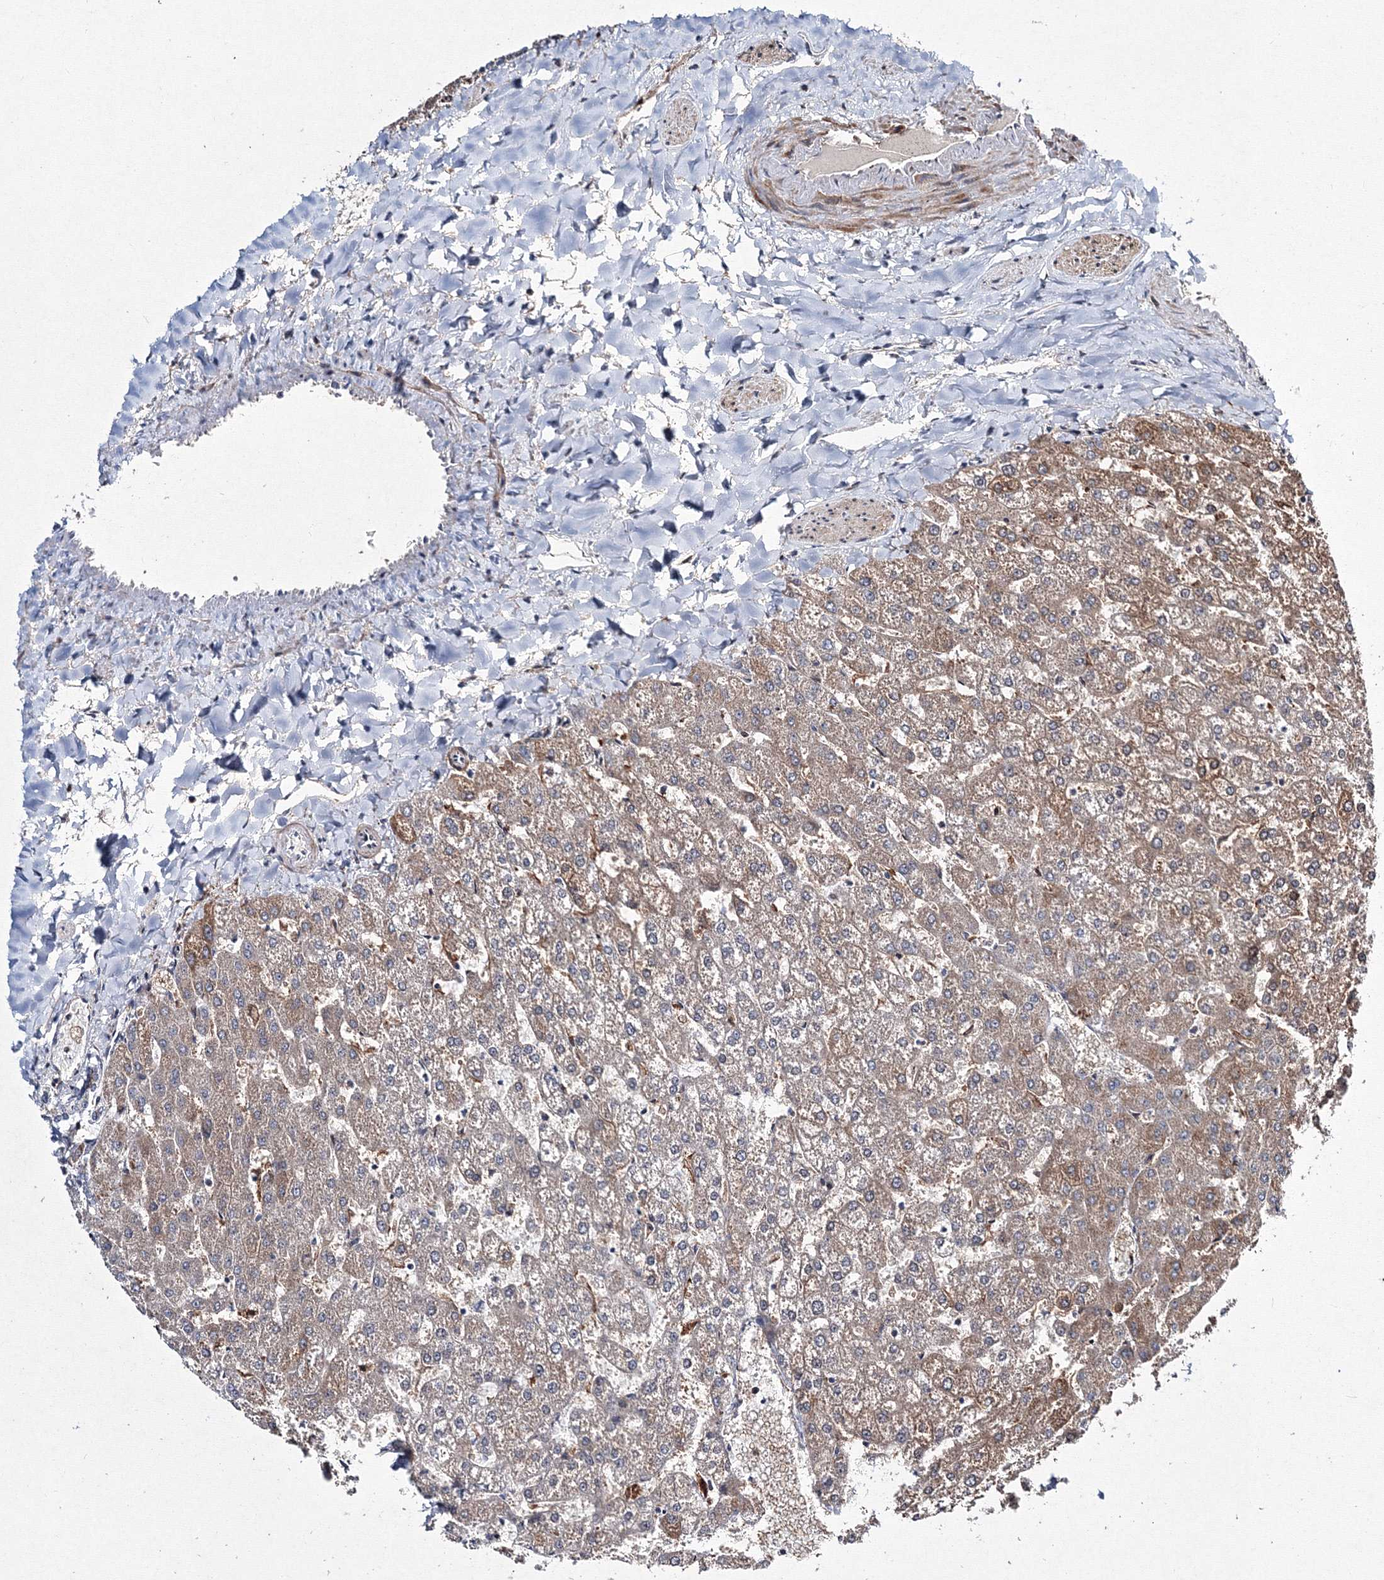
{"staining": {"intensity": "moderate", "quantity": ">75%", "location": "cytoplasmic/membranous"}, "tissue": "liver", "cell_type": "Hepatocytes", "image_type": "normal", "snomed": [{"axis": "morphology", "description": "Normal tissue, NOS"}, {"axis": "topography", "description": "Liver"}], "caption": "Immunohistochemical staining of unremarkable liver shows moderate cytoplasmic/membranous protein expression in about >75% of hepatocytes. (IHC, brightfield microscopy, high magnification).", "gene": "RANBP3L", "patient": {"sex": "female", "age": 32}}